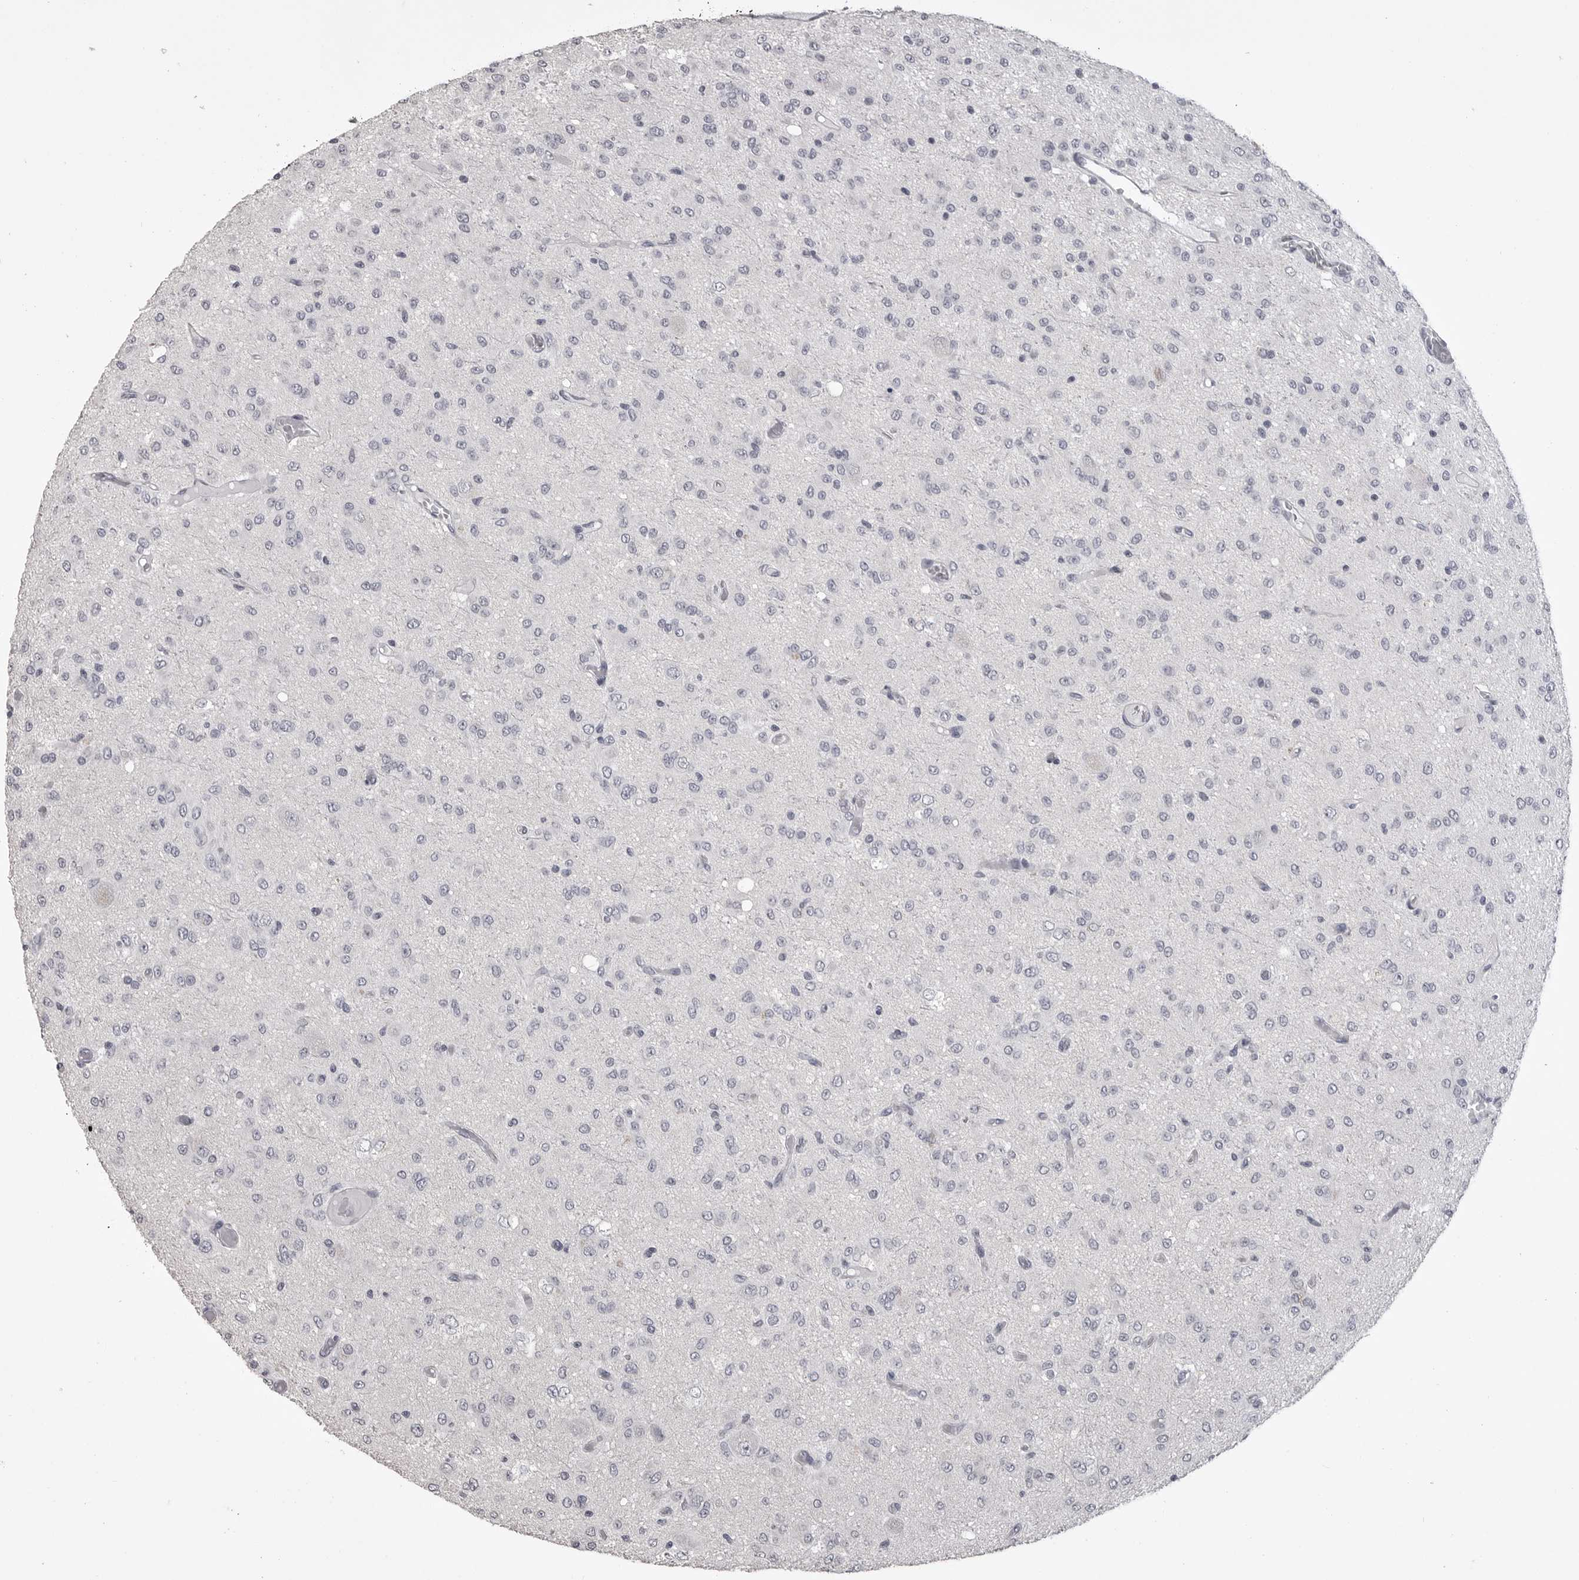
{"staining": {"intensity": "negative", "quantity": "none", "location": "none"}, "tissue": "glioma", "cell_type": "Tumor cells", "image_type": "cancer", "snomed": [{"axis": "morphology", "description": "Glioma, malignant, High grade"}, {"axis": "topography", "description": "Brain"}], "caption": "This is a photomicrograph of IHC staining of glioma, which shows no expression in tumor cells. (Stains: DAB (3,3'-diaminobenzidine) IHC with hematoxylin counter stain, Microscopy: brightfield microscopy at high magnification).", "gene": "GPN2", "patient": {"sex": "female", "age": 59}}